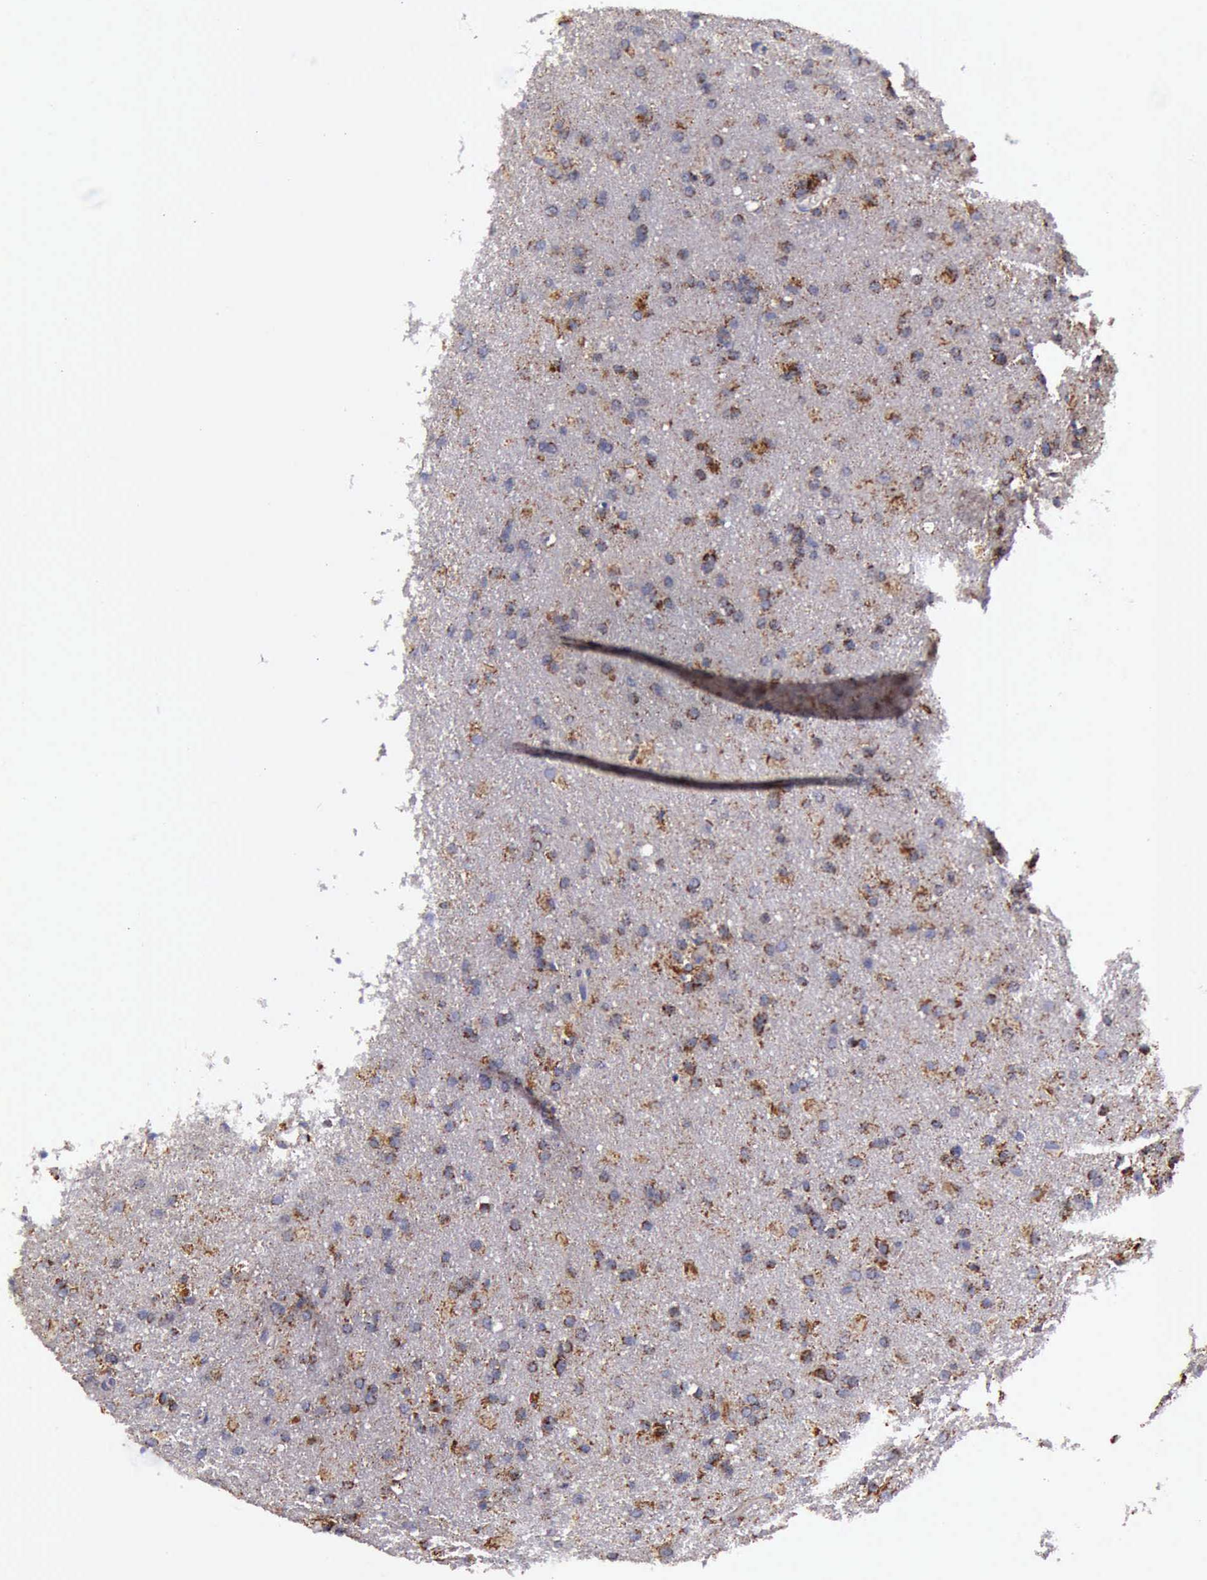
{"staining": {"intensity": "moderate", "quantity": "25%-75%", "location": "cytoplasmic/membranous"}, "tissue": "glioma", "cell_type": "Tumor cells", "image_type": "cancer", "snomed": [{"axis": "morphology", "description": "Glioma, malignant, High grade"}, {"axis": "topography", "description": "Brain"}], "caption": "Tumor cells show moderate cytoplasmic/membranous expression in about 25%-75% of cells in glioma.", "gene": "TXN2", "patient": {"sex": "male", "age": 68}}